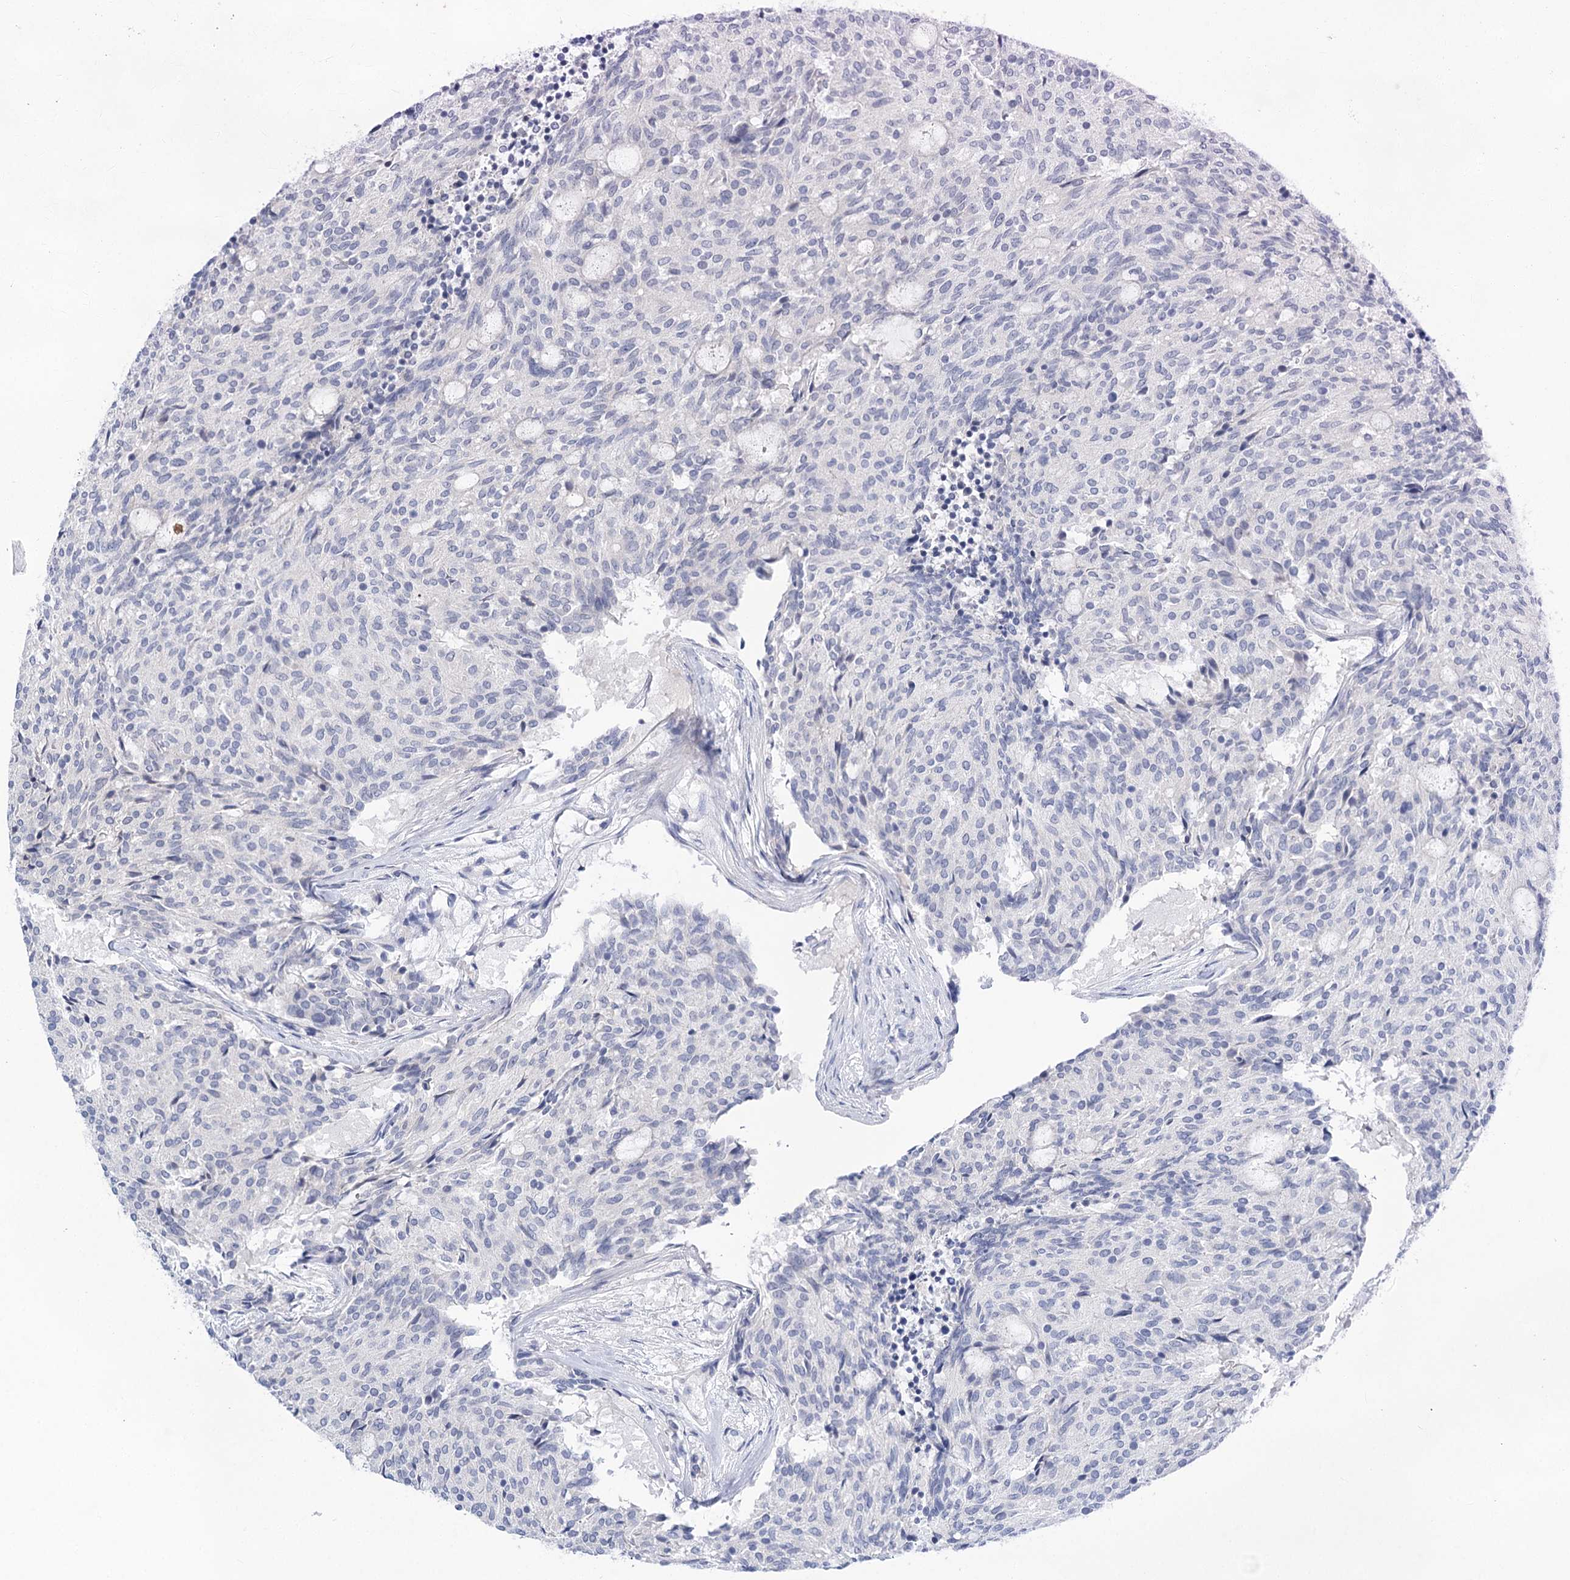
{"staining": {"intensity": "negative", "quantity": "none", "location": "none"}, "tissue": "carcinoid", "cell_type": "Tumor cells", "image_type": "cancer", "snomed": [{"axis": "morphology", "description": "Carcinoid, malignant, NOS"}, {"axis": "topography", "description": "Pancreas"}], "caption": "High magnification brightfield microscopy of carcinoid stained with DAB (3,3'-diaminobenzidine) (brown) and counterstained with hematoxylin (blue): tumor cells show no significant staining. (DAB (3,3'-diaminobenzidine) immunohistochemistry with hematoxylin counter stain).", "gene": "LALBA", "patient": {"sex": "female", "age": 54}}